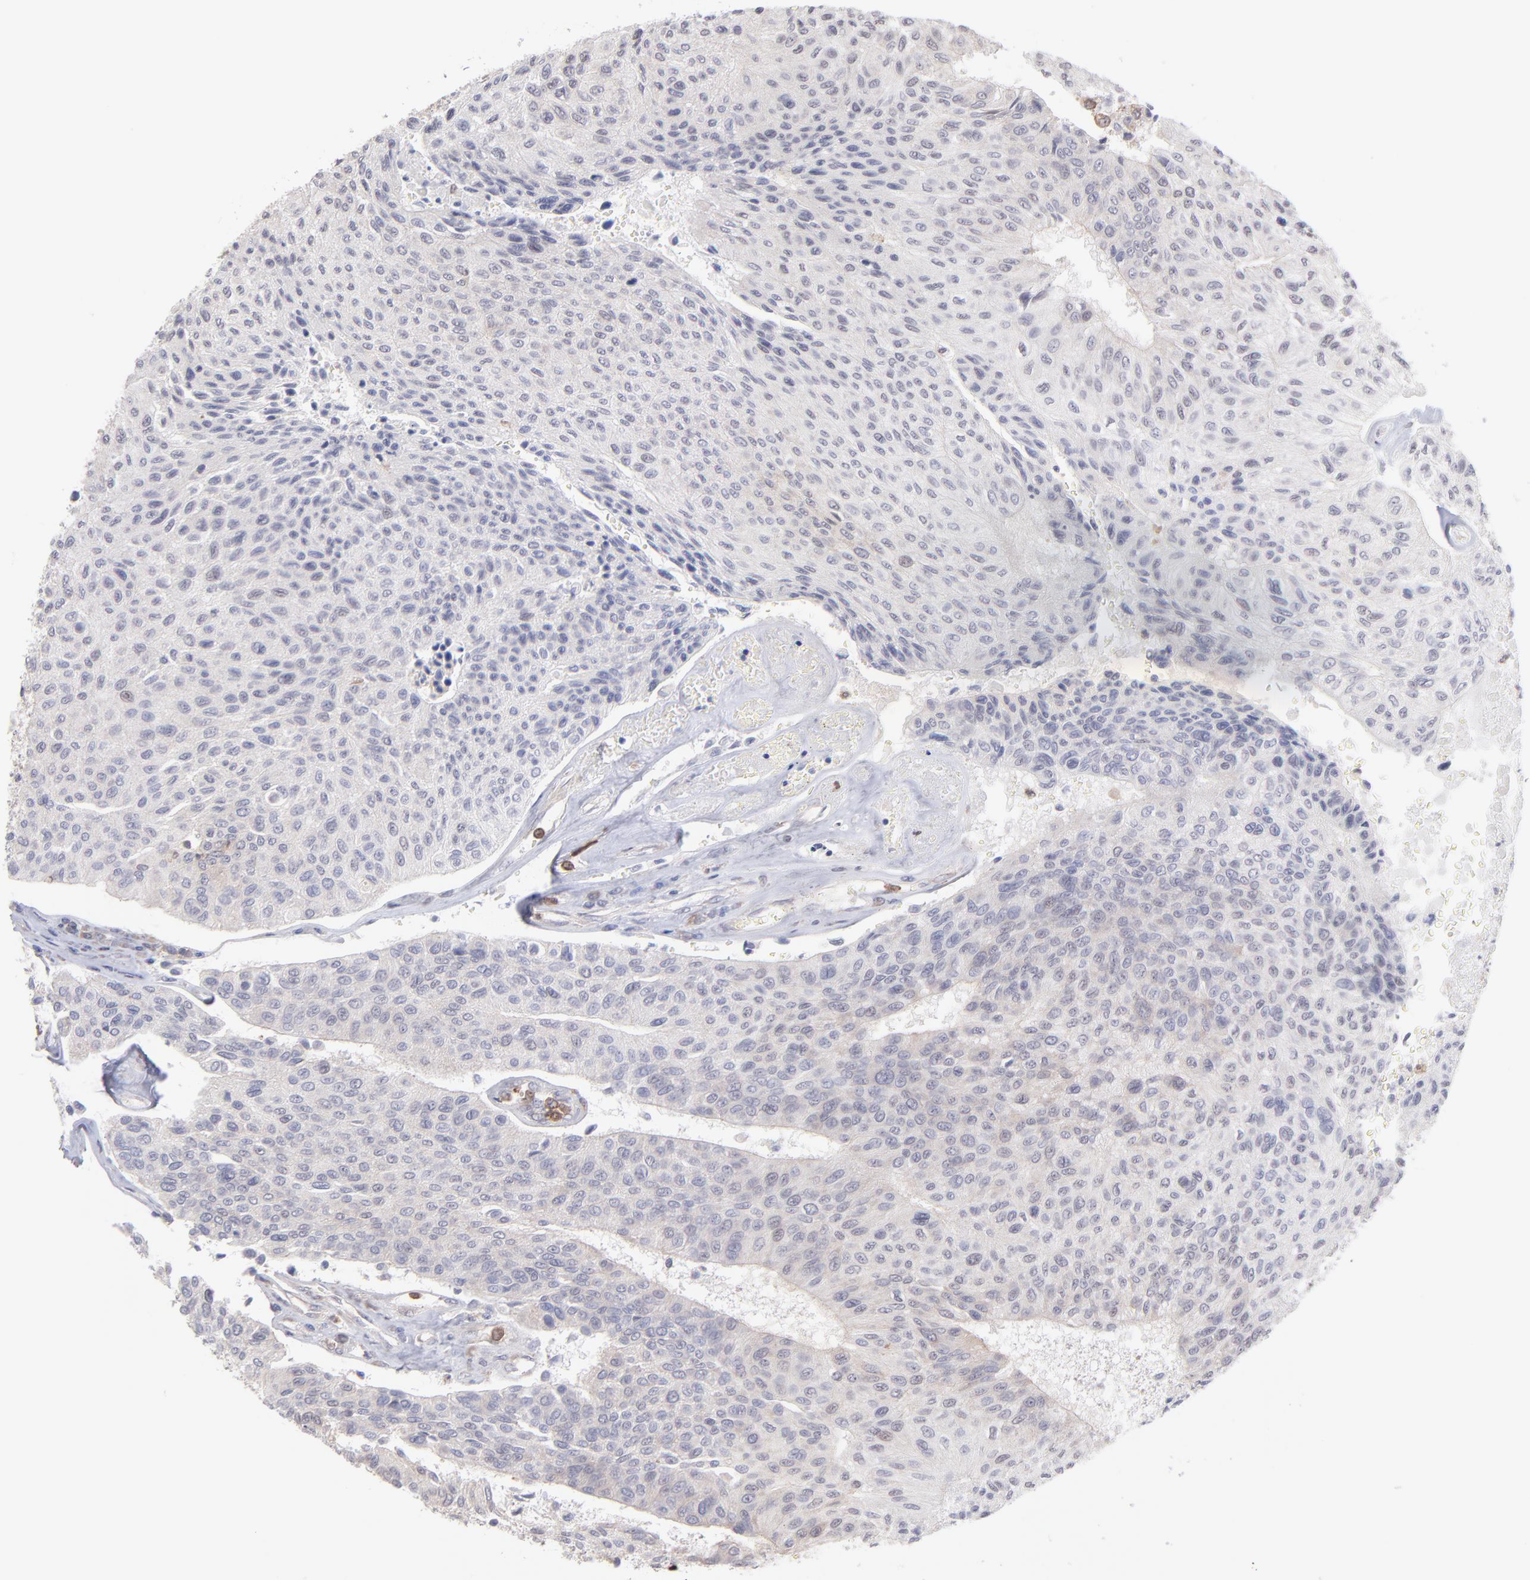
{"staining": {"intensity": "negative", "quantity": "none", "location": "none"}, "tissue": "urothelial cancer", "cell_type": "Tumor cells", "image_type": "cancer", "snomed": [{"axis": "morphology", "description": "Urothelial carcinoma, High grade"}, {"axis": "topography", "description": "Urinary bladder"}], "caption": "IHC of high-grade urothelial carcinoma shows no staining in tumor cells.", "gene": "OAS1", "patient": {"sex": "male", "age": 66}}